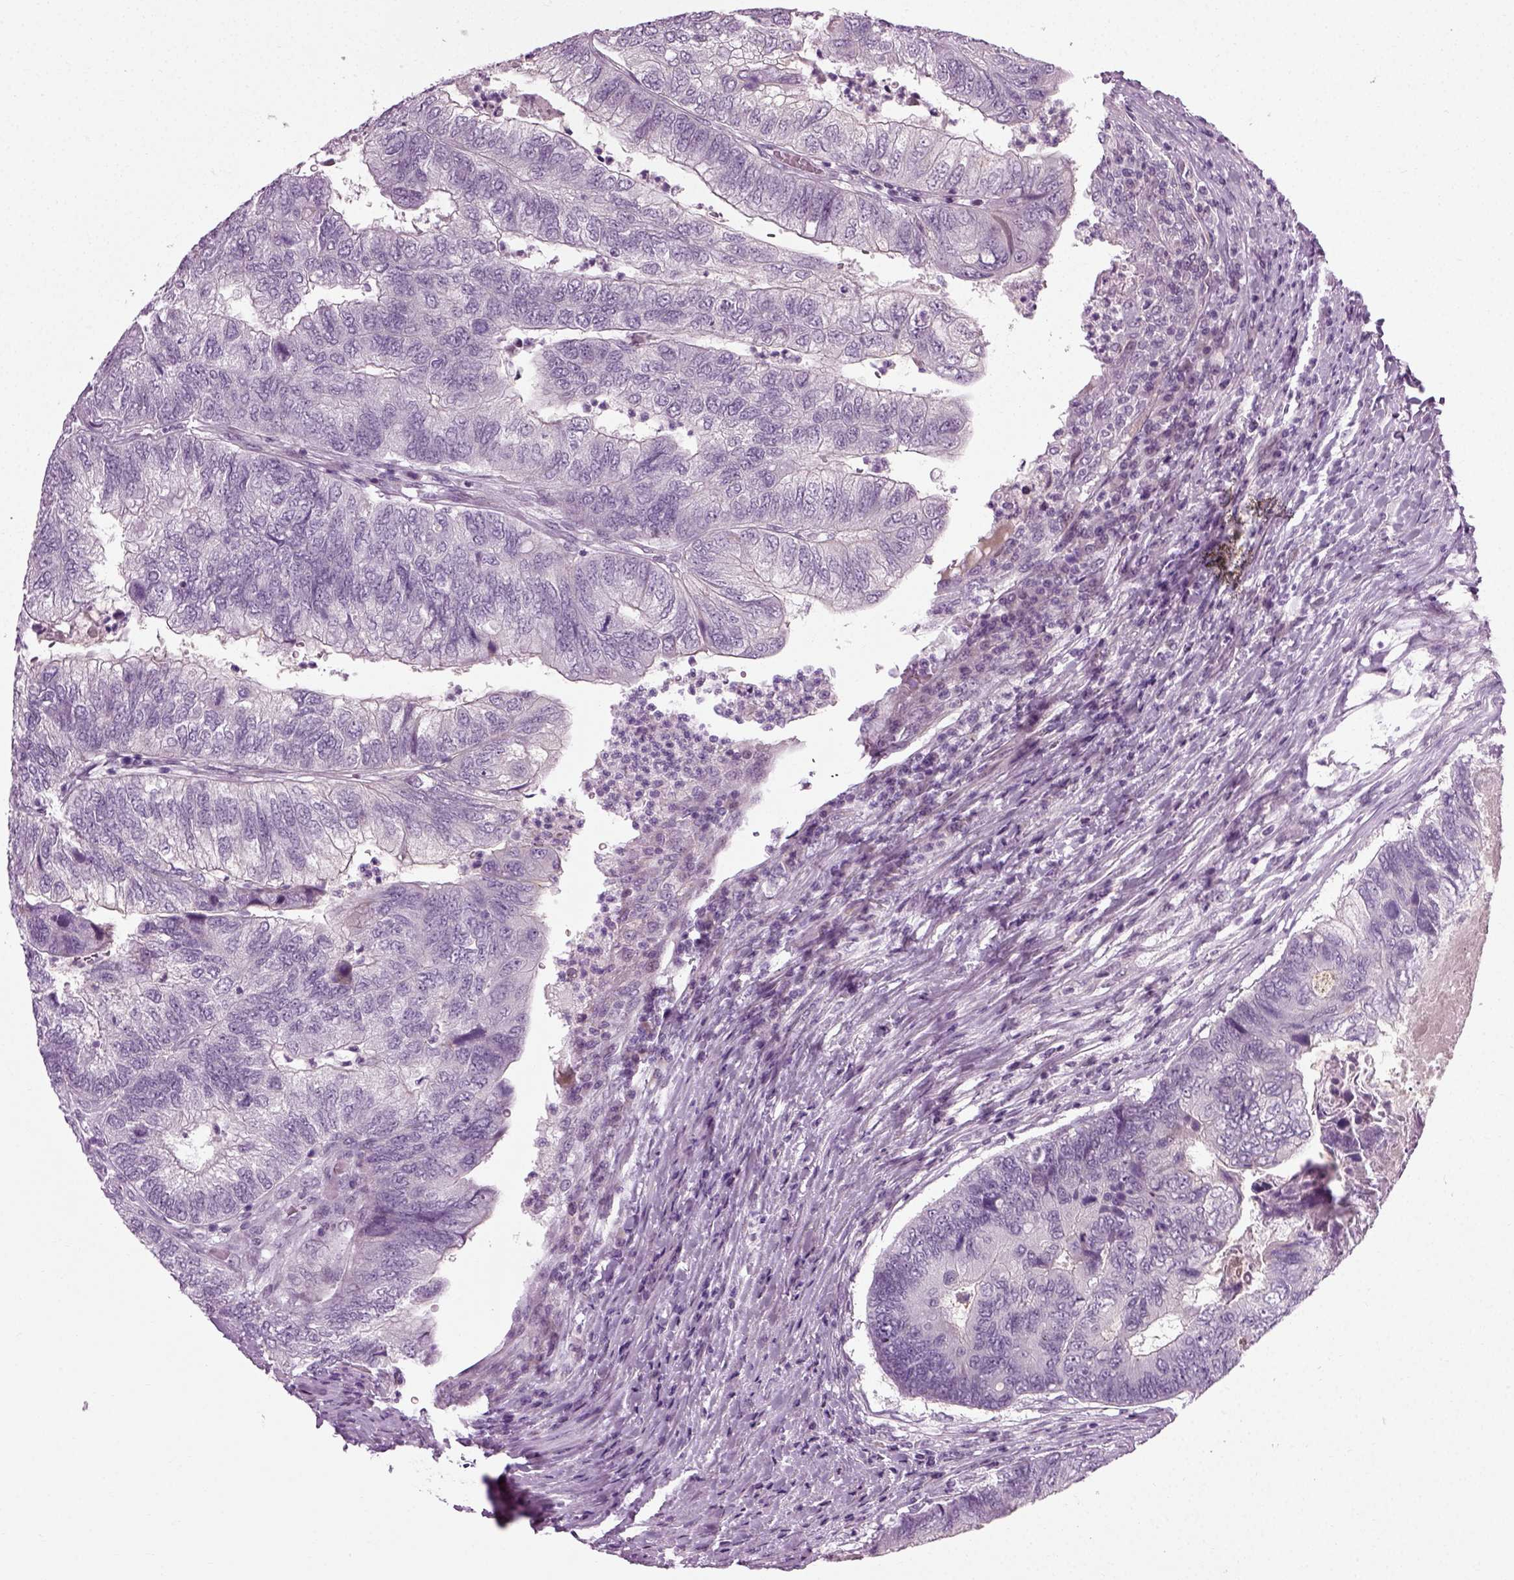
{"staining": {"intensity": "negative", "quantity": "none", "location": "none"}, "tissue": "colorectal cancer", "cell_type": "Tumor cells", "image_type": "cancer", "snomed": [{"axis": "morphology", "description": "Adenocarcinoma, NOS"}, {"axis": "topography", "description": "Colon"}], "caption": "Tumor cells are negative for brown protein staining in adenocarcinoma (colorectal). (DAB IHC with hematoxylin counter stain).", "gene": "SCG5", "patient": {"sex": "female", "age": 67}}